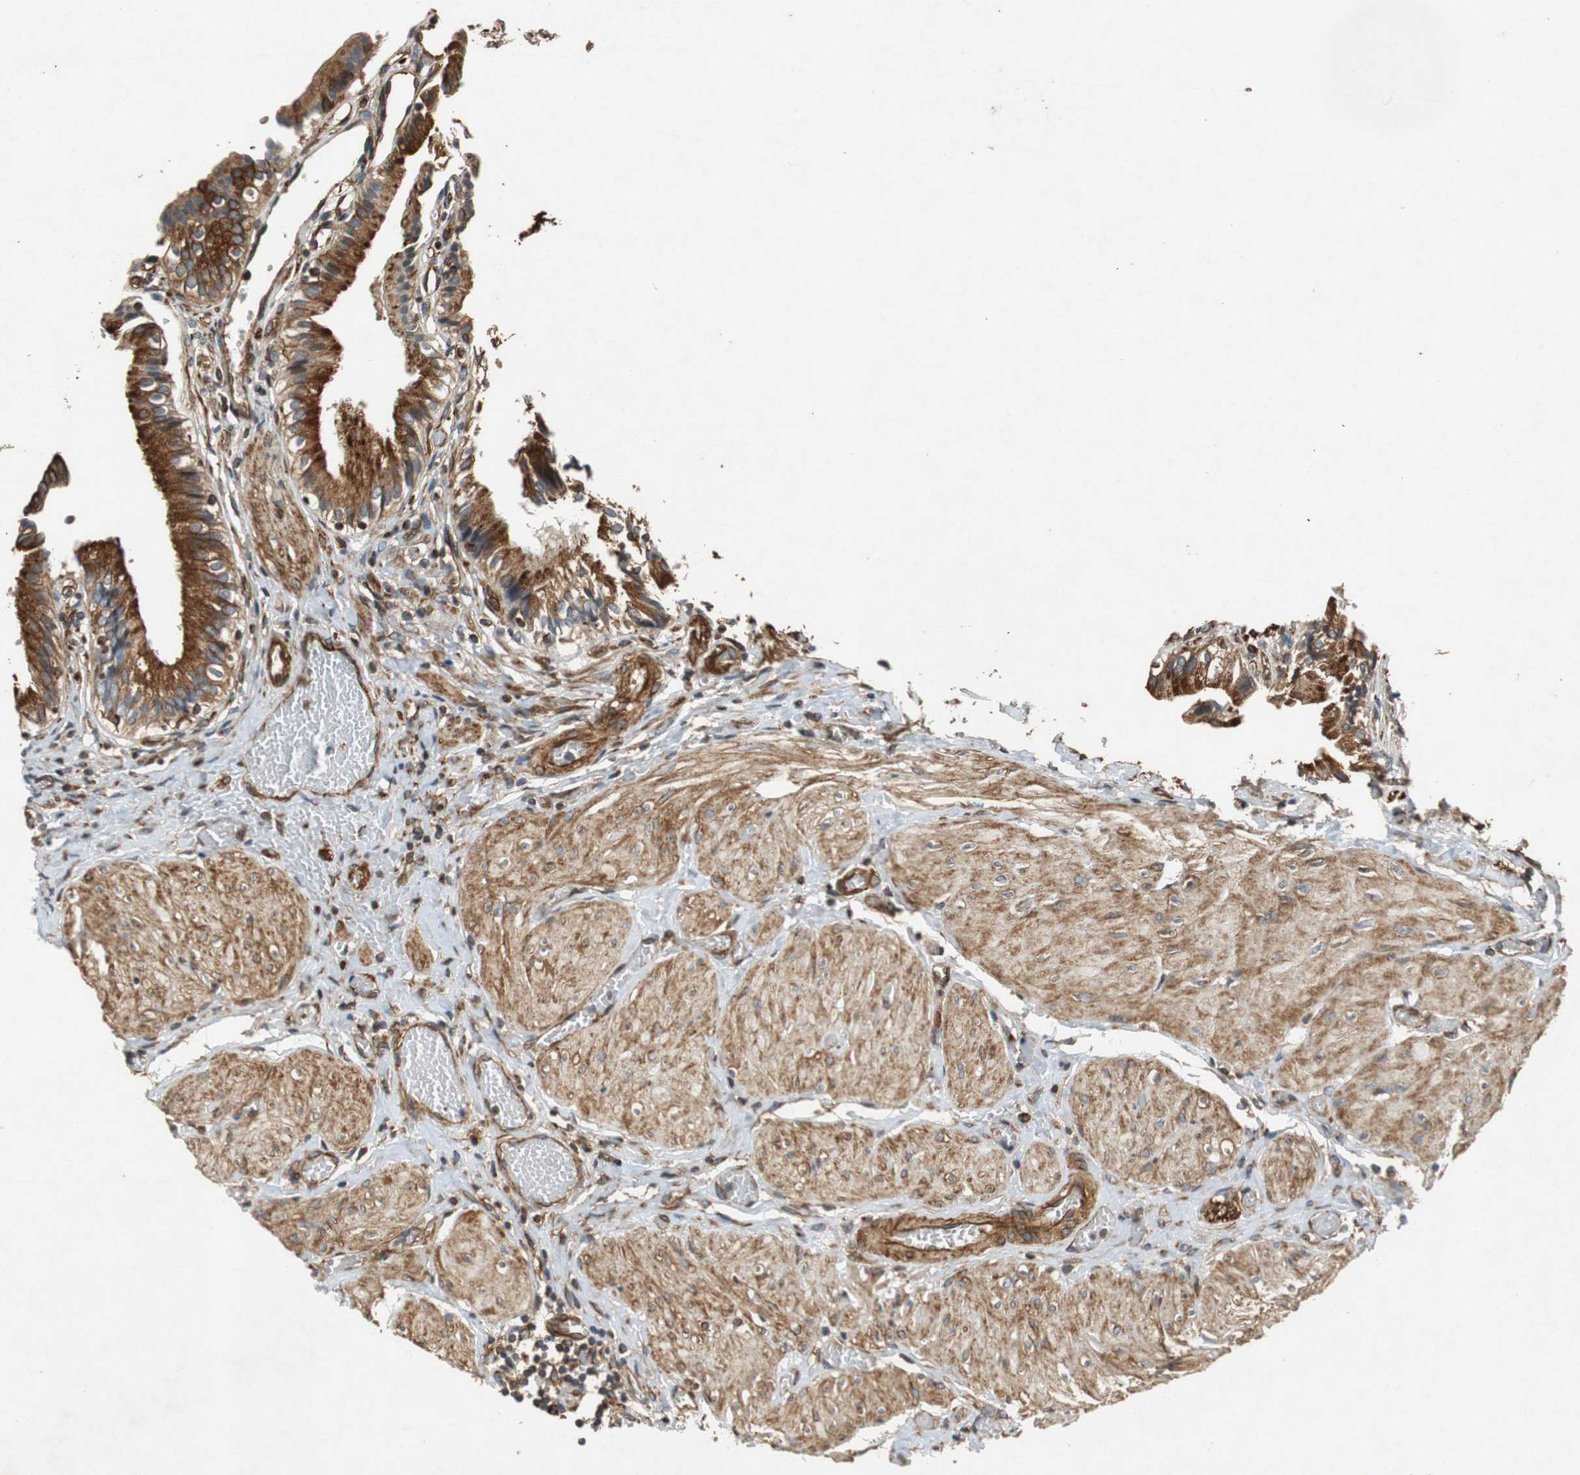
{"staining": {"intensity": "strong", "quantity": ">75%", "location": "cytoplasmic/membranous"}, "tissue": "gallbladder", "cell_type": "Glandular cells", "image_type": "normal", "snomed": [{"axis": "morphology", "description": "Normal tissue, NOS"}, {"axis": "topography", "description": "Gallbladder"}], "caption": "An image showing strong cytoplasmic/membranous staining in approximately >75% of glandular cells in benign gallbladder, as visualized by brown immunohistochemical staining.", "gene": "TUBA4A", "patient": {"sex": "male", "age": 65}}